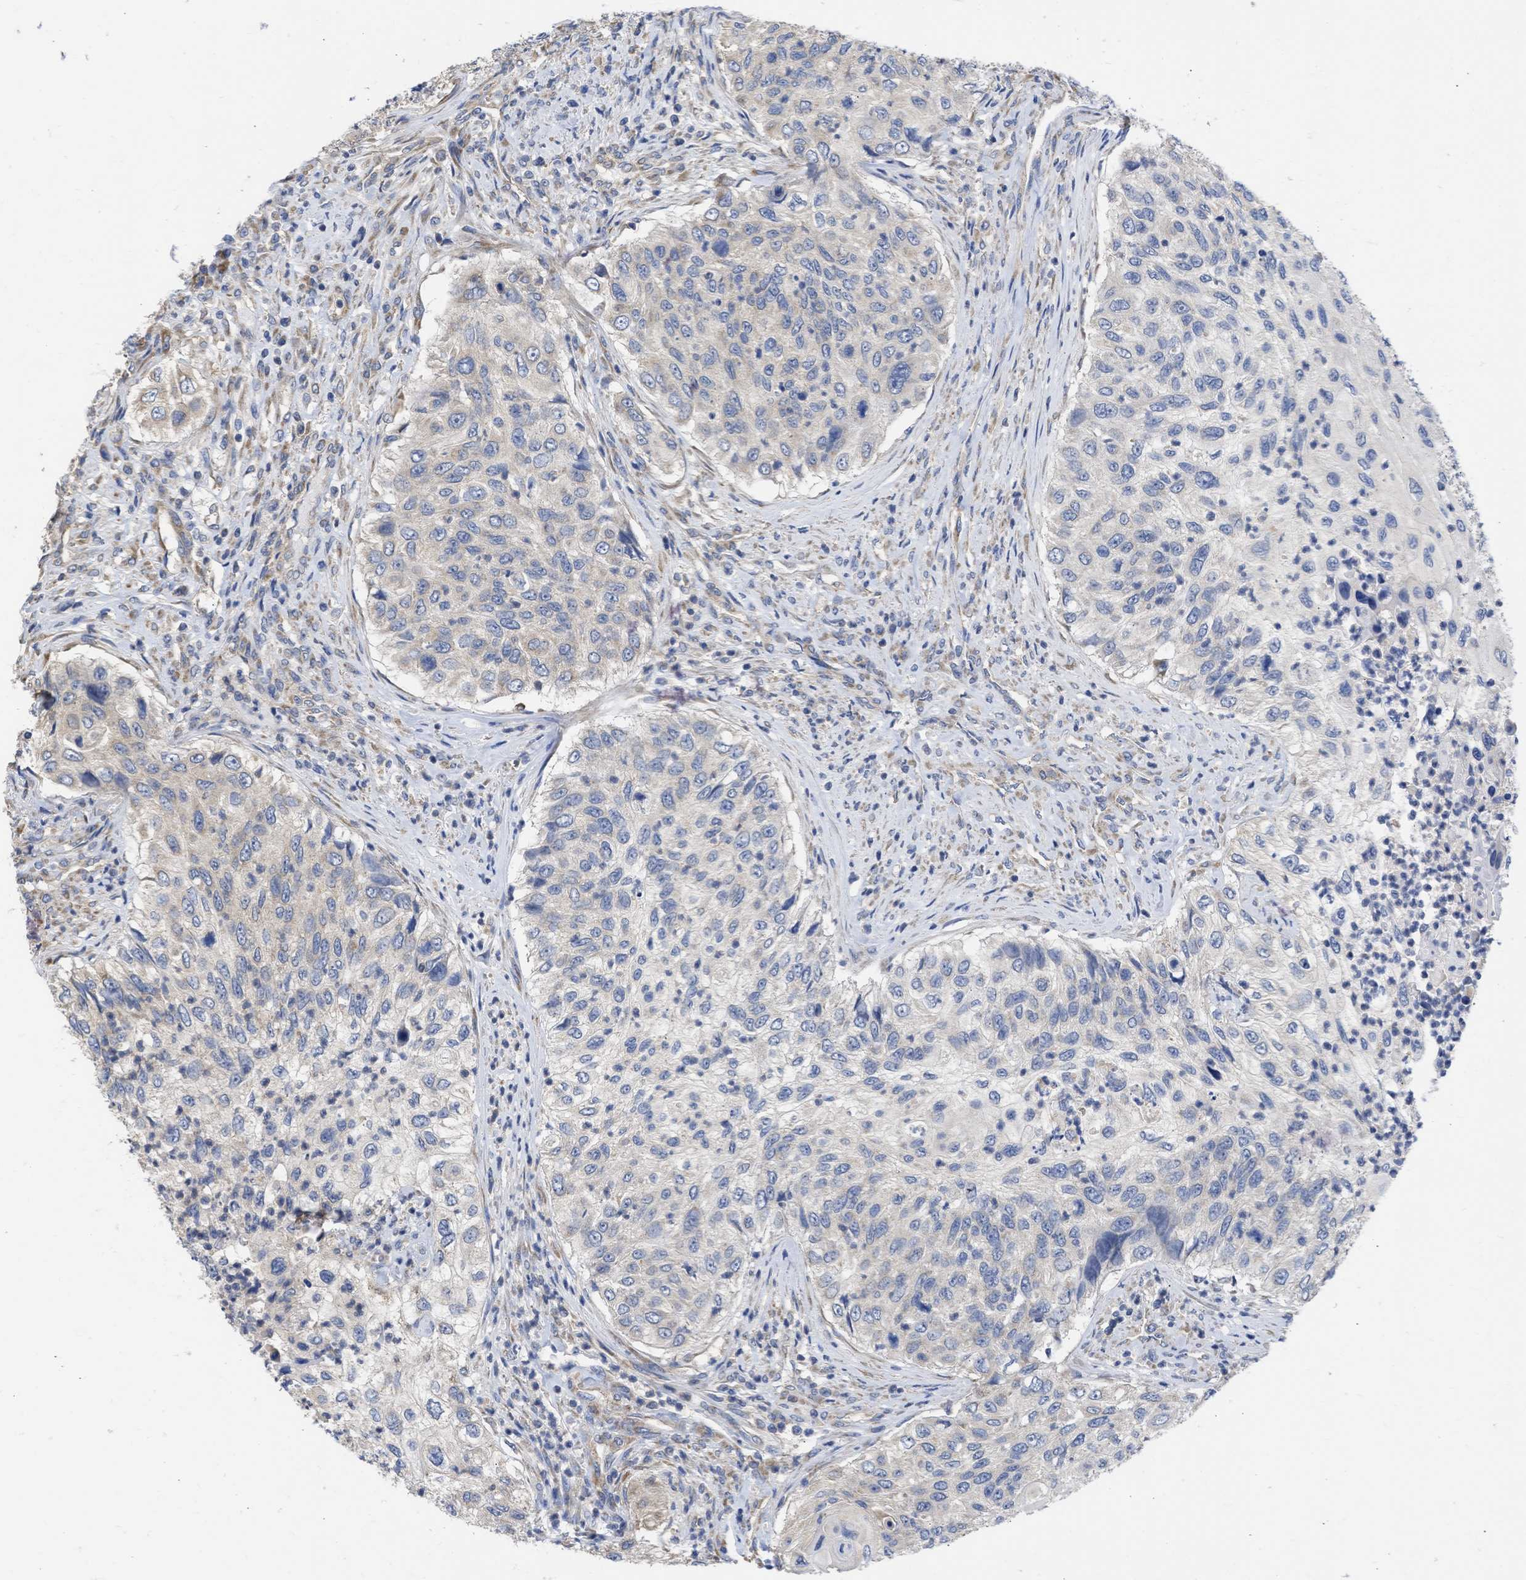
{"staining": {"intensity": "negative", "quantity": "none", "location": "none"}, "tissue": "urothelial cancer", "cell_type": "Tumor cells", "image_type": "cancer", "snomed": [{"axis": "morphology", "description": "Urothelial carcinoma, High grade"}, {"axis": "topography", "description": "Urinary bladder"}], "caption": "Urothelial cancer stained for a protein using IHC shows no positivity tumor cells.", "gene": "MAP2K3", "patient": {"sex": "female", "age": 60}}